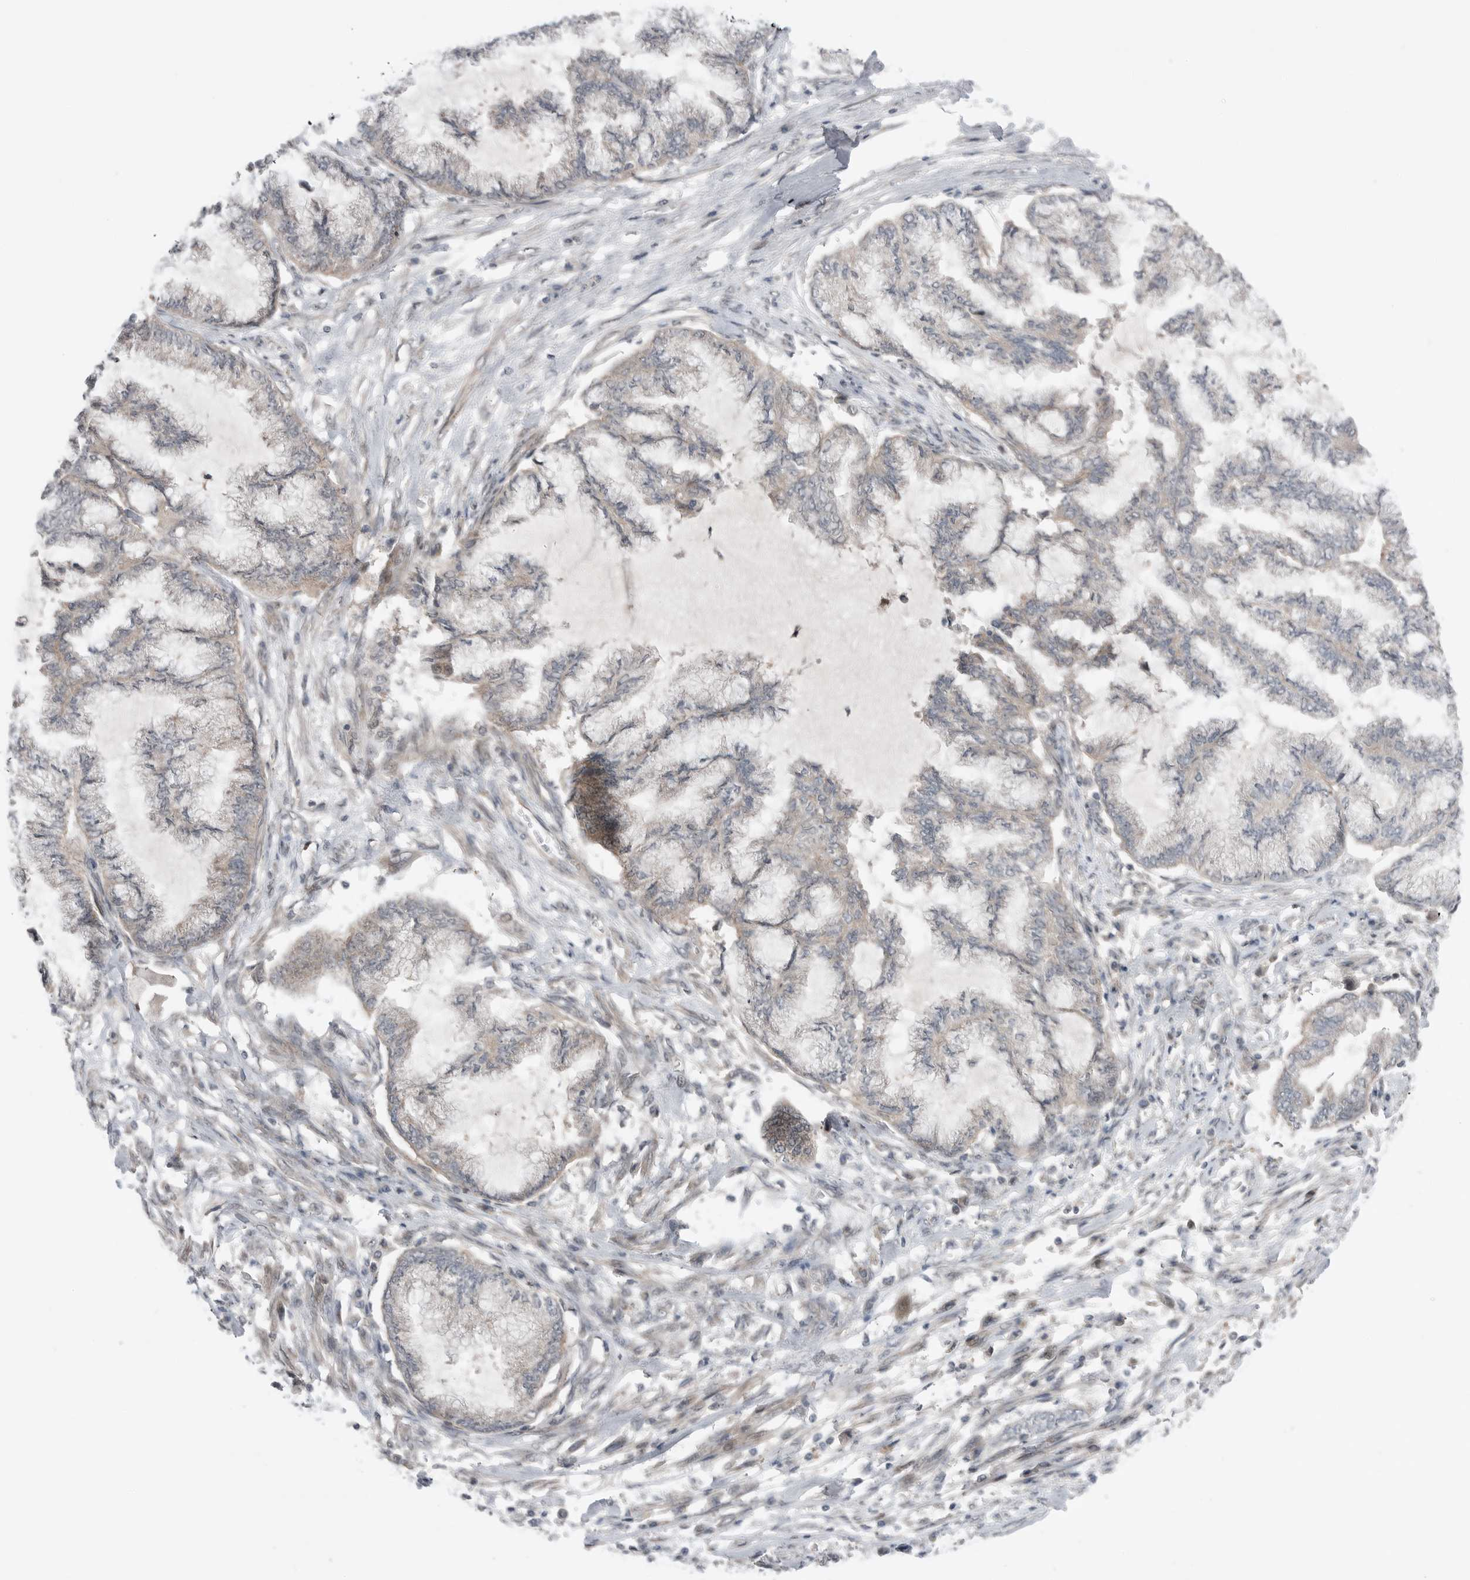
{"staining": {"intensity": "weak", "quantity": "25%-75%", "location": "cytoplasmic/membranous"}, "tissue": "endometrial cancer", "cell_type": "Tumor cells", "image_type": "cancer", "snomed": [{"axis": "morphology", "description": "Adenocarcinoma, NOS"}, {"axis": "topography", "description": "Endometrium"}], "caption": "A histopathology image of endometrial cancer (adenocarcinoma) stained for a protein demonstrates weak cytoplasmic/membranous brown staining in tumor cells.", "gene": "NTAQ1", "patient": {"sex": "female", "age": 86}}